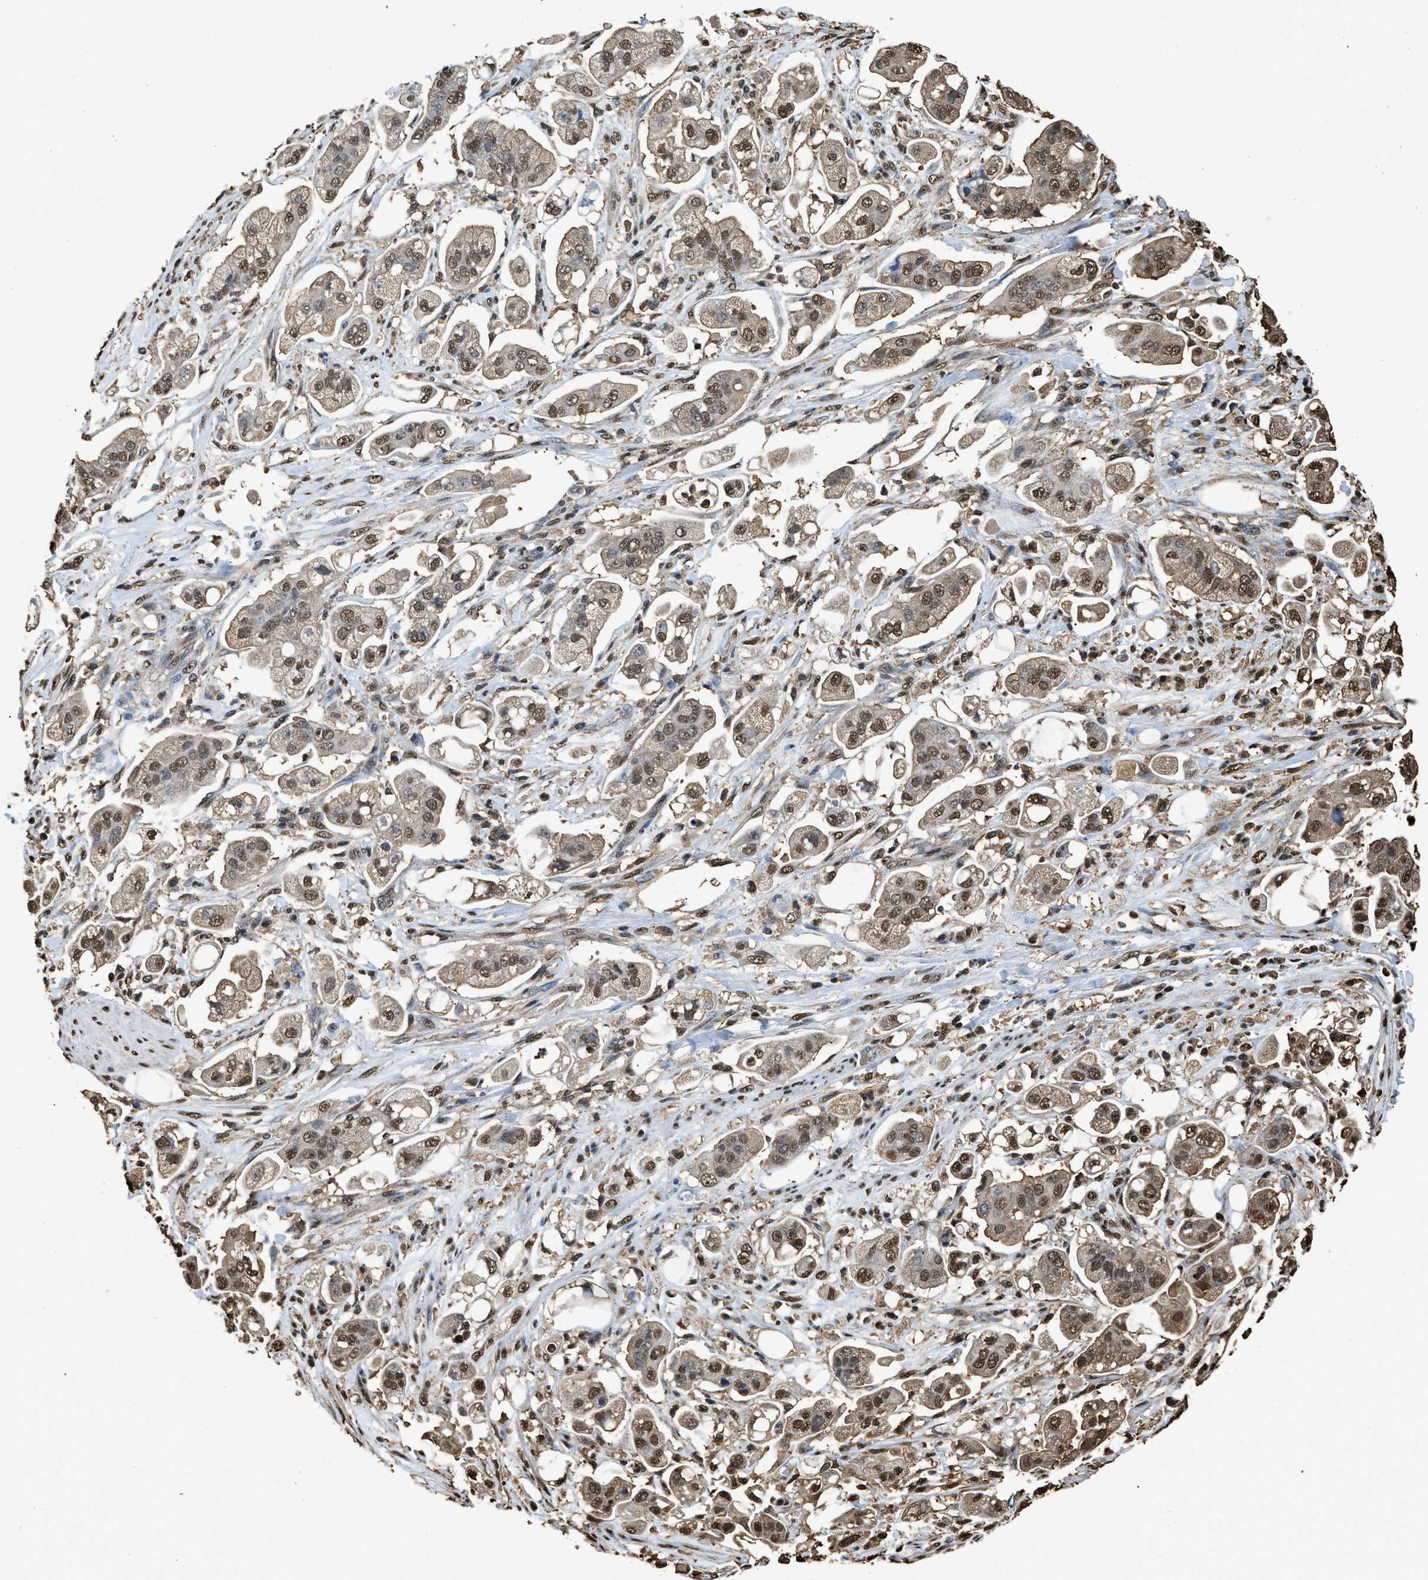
{"staining": {"intensity": "moderate", "quantity": ">75%", "location": "cytoplasmic/membranous,nuclear"}, "tissue": "stomach cancer", "cell_type": "Tumor cells", "image_type": "cancer", "snomed": [{"axis": "morphology", "description": "Adenocarcinoma, NOS"}, {"axis": "topography", "description": "Stomach"}], "caption": "Protein staining displays moderate cytoplasmic/membranous and nuclear expression in approximately >75% of tumor cells in stomach cancer (adenocarcinoma).", "gene": "GAPDH", "patient": {"sex": "male", "age": 62}}